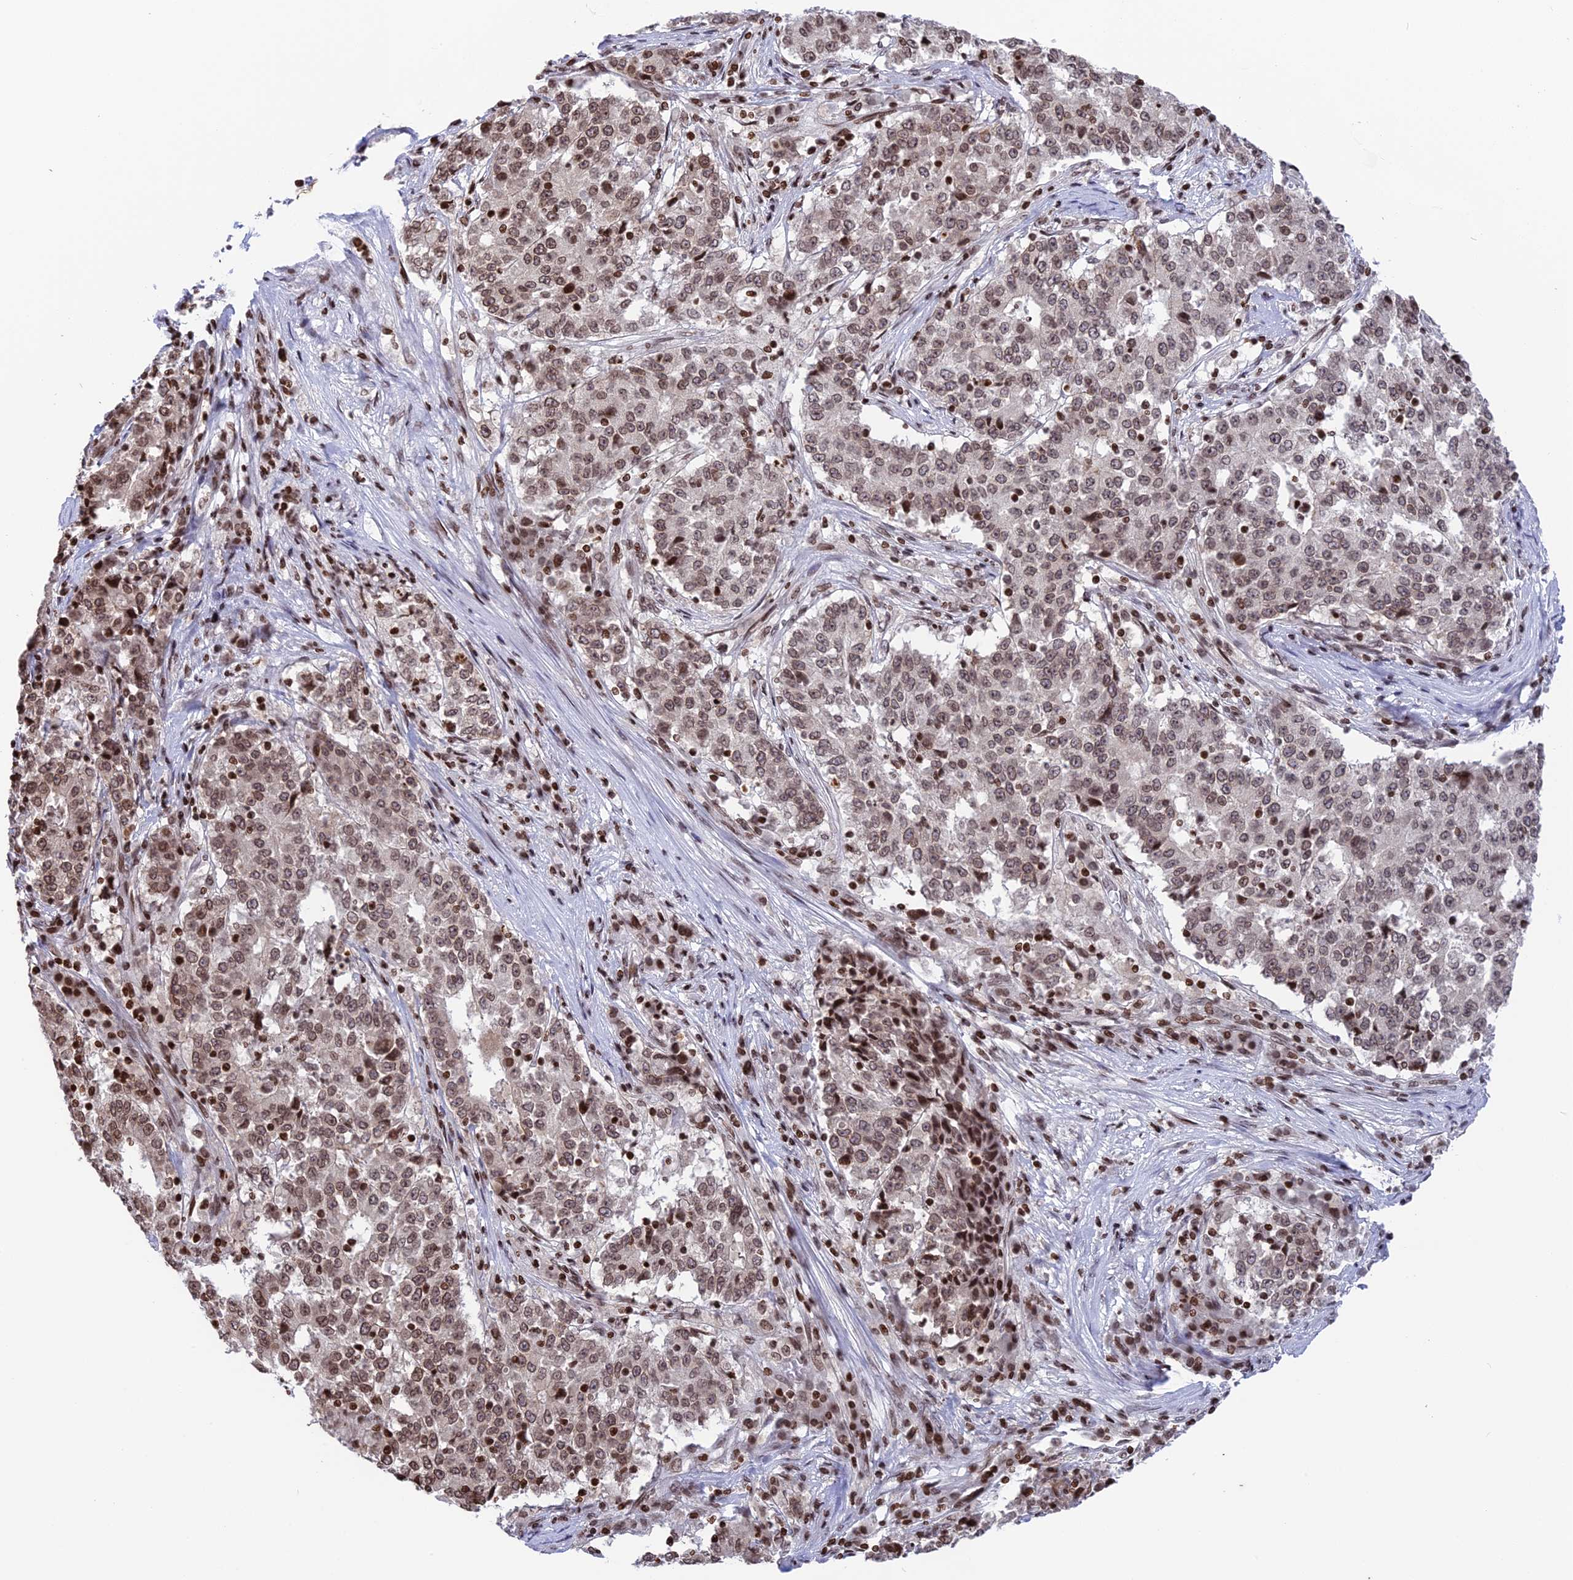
{"staining": {"intensity": "moderate", "quantity": ">75%", "location": "nuclear"}, "tissue": "stomach cancer", "cell_type": "Tumor cells", "image_type": "cancer", "snomed": [{"axis": "morphology", "description": "Adenocarcinoma, NOS"}, {"axis": "topography", "description": "Stomach"}], "caption": "Immunohistochemical staining of human stomach adenocarcinoma demonstrates medium levels of moderate nuclear protein positivity in about >75% of tumor cells. (DAB (3,3'-diaminobenzidine) IHC with brightfield microscopy, high magnification).", "gene": "TET2", "patient": {"sex": "male", "age": 59}}